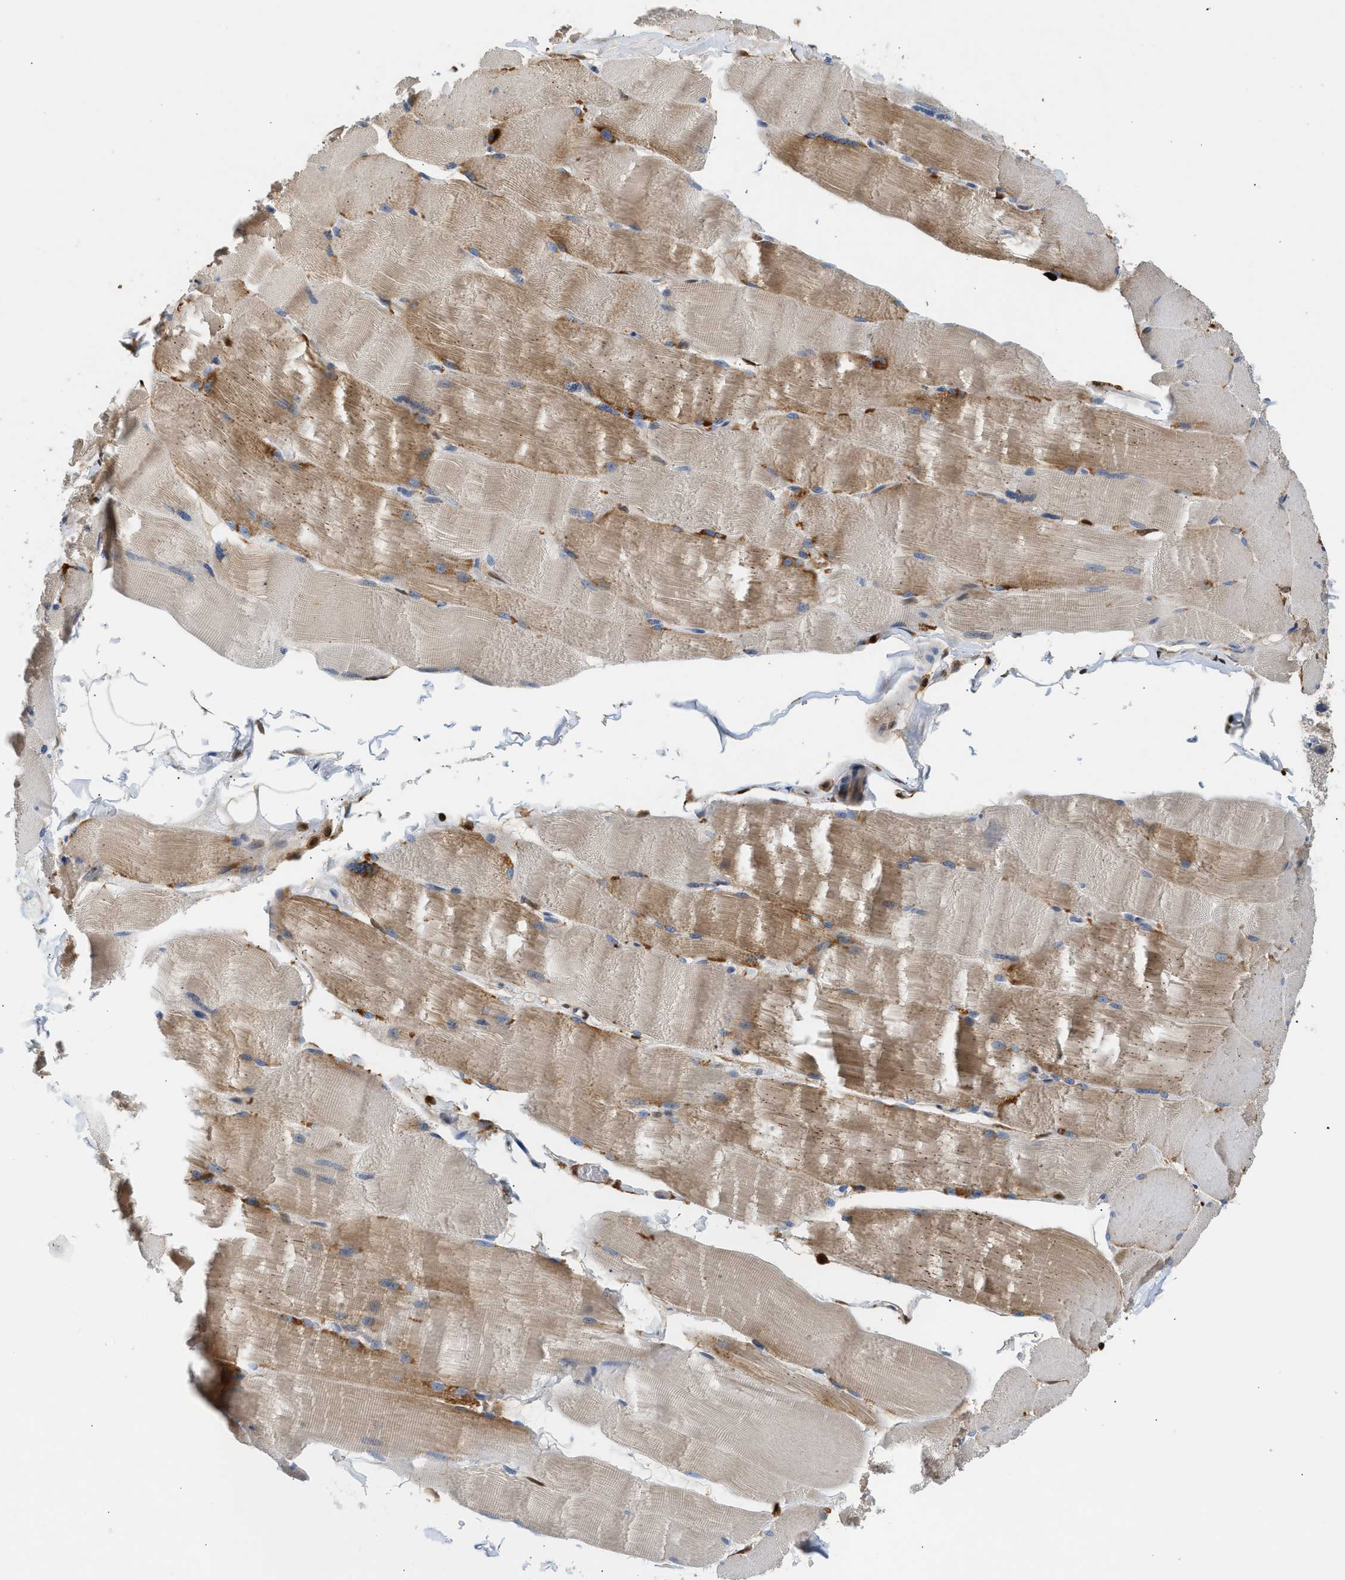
{"staining": {"intensity": "moderate", "quantity": "25%-75%", "location": "cytoplasmic/membranous"}, "tissue": "skeletal muscle", "cell_type": "Myocytes", "image_type": "normal", "snomed": [{"axis": "morphology", "description": "Normal tissue, NOS"}, {"axis": "topography", "description": "Skin"}, {"axis": "topography", "description": "Skeletal muscle"}], "caption": "Myocytes display moderate cytoplasmic/membranous positivity in about 25%-75% of cells in benign skeletal muscle. (Stains: DAB (3,3'-diaminobenzidine) in brown, nuclei in blue, Microscopy: brightfield microscopy at high magnification).", "gene": "SLIT2", "patient": {"sex": "male", "age": 83}}